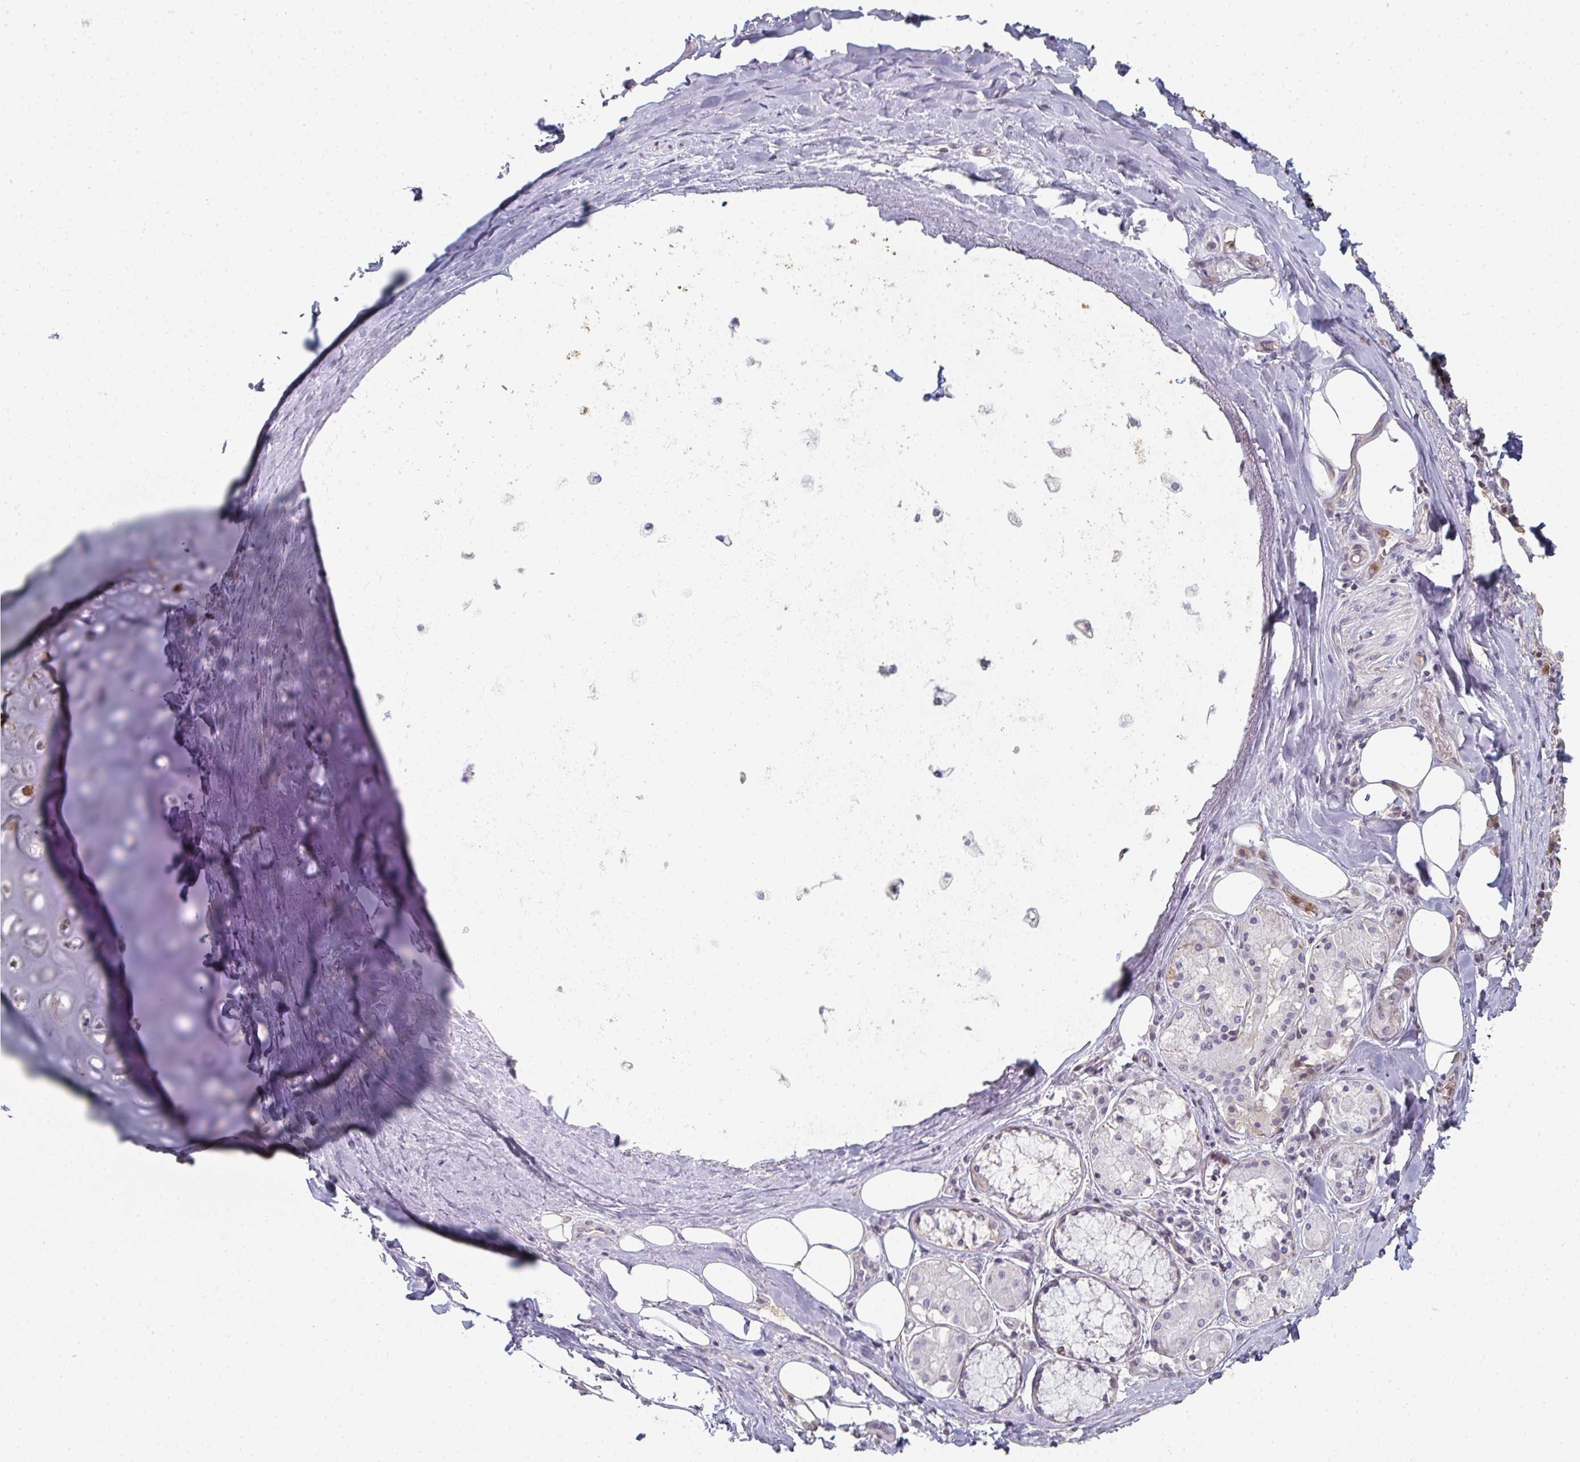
{"staining": {"intensity": "negative", "quantity": "none", "location": "none"}, "tissue": "adipose tissue", "cell_type": "Adipocytes", "image_type": "normal", "snomed": [{"axis": "morphology", "description": "Normal tissue, NOS"}, {"axis": "topography", "description": "Cartilage tissue"}, {"axis": "topography", "description": "Bronchus"}], "caption": "High magnification brightfield microscopy of normal adipose tissue stained with DAB (3,3'-diaminobenzidine) (brown) and counterstained with hematoxylin (blue): adipocytes show no significant positivity.", "gene": "A1CF", "patient": {"sex": "male", "age": 64}}